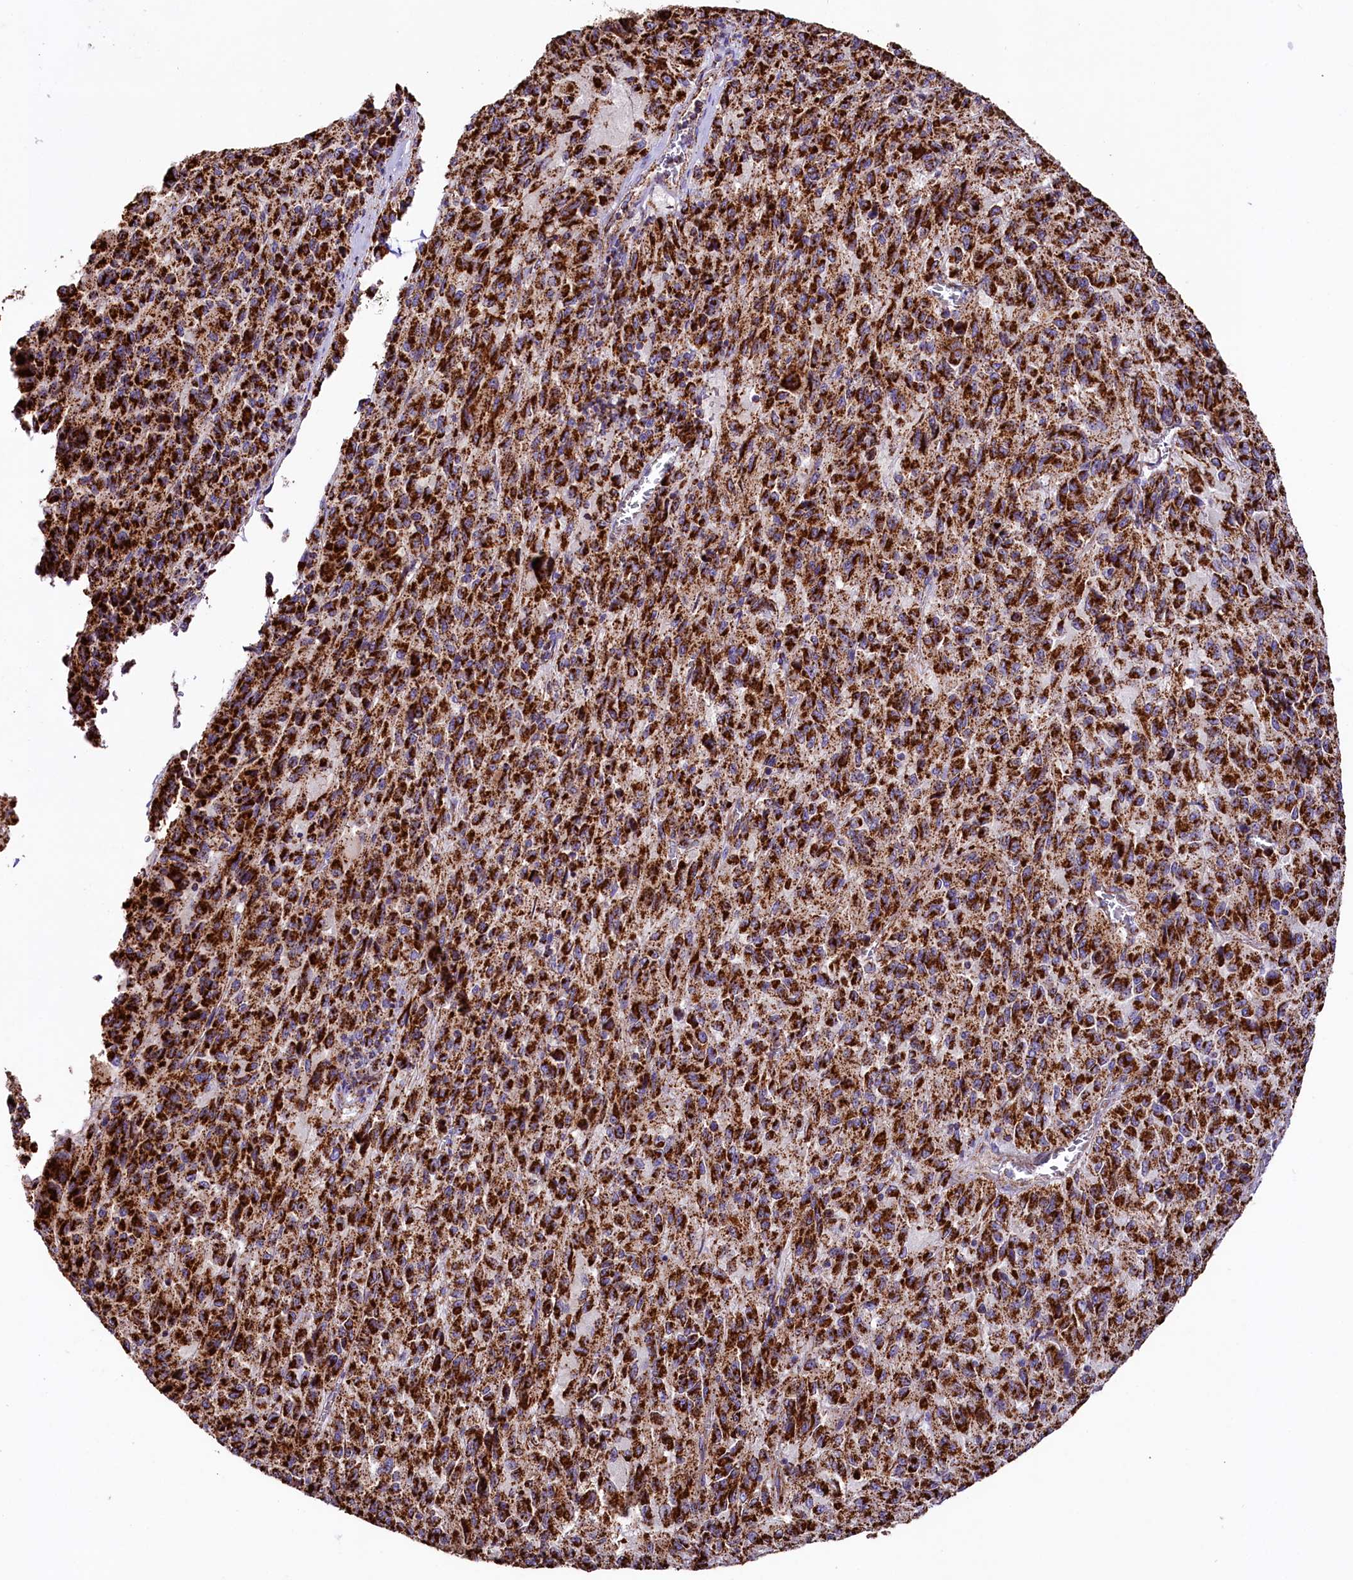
{"staining": {"intensity": "strong", "quantity": ">75%", "location": "cytoplasmic/membranous"}, "tissue": "melanoma", "cell_type": "Tumor cells", "image_type": "cancer", "snomed": [{"axis": "morphology", "description": "Malignant melanoma, Metastatic site"}, {"axis": "topography", "description": "Lung"}], "caption": "Immunohistochemical staining of human malignant melanoma (metastatic site) exhibits high levels of strong cytoplasmic/membranous staining in about >75% of tumor cells.", "gene": "APLP2", "patient": {"sex": "male", "age": 64}}